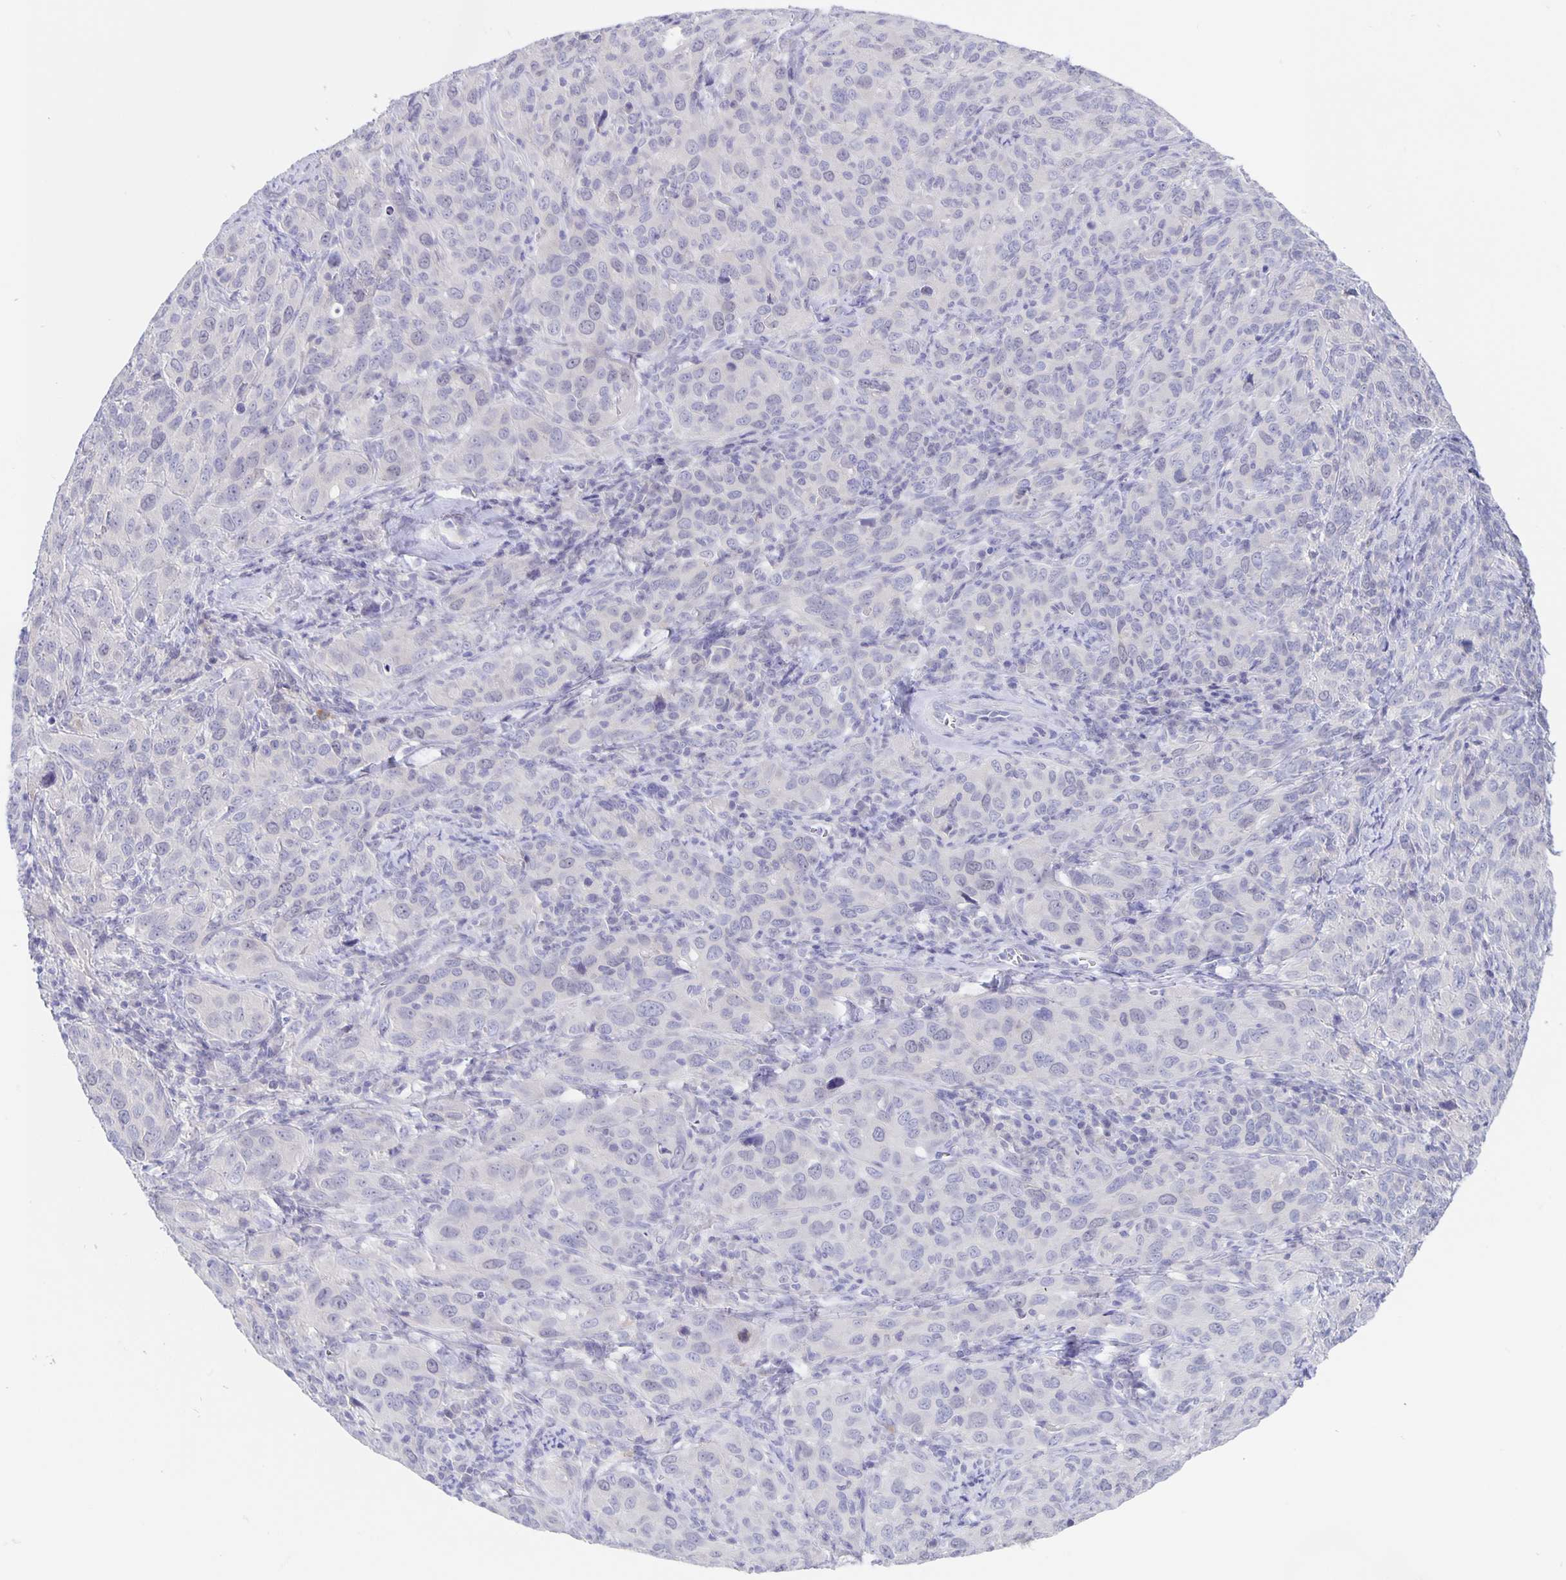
{"staining": {"intensity": "negative", "quantity": "none", "location": "none"}, "tissue": "cervical cancer", "cell_type": "Tumor cells", "image_type": "cancer", "snomed": [{"axis": "morphology", "description": "Normal tissue, NOS"}, {"axis": "morphology", "description": "Squamous cell carcinoma, NOS"}, {"axis": "topography", "description": "Cervix"}], "caption": "DAB immunohistochemical staining of human cervical squamous cell carcinoma shows no significant positivity in tumor cells.", "gene": "ERMN", "patient": {"sex": "female", "age": 51}}